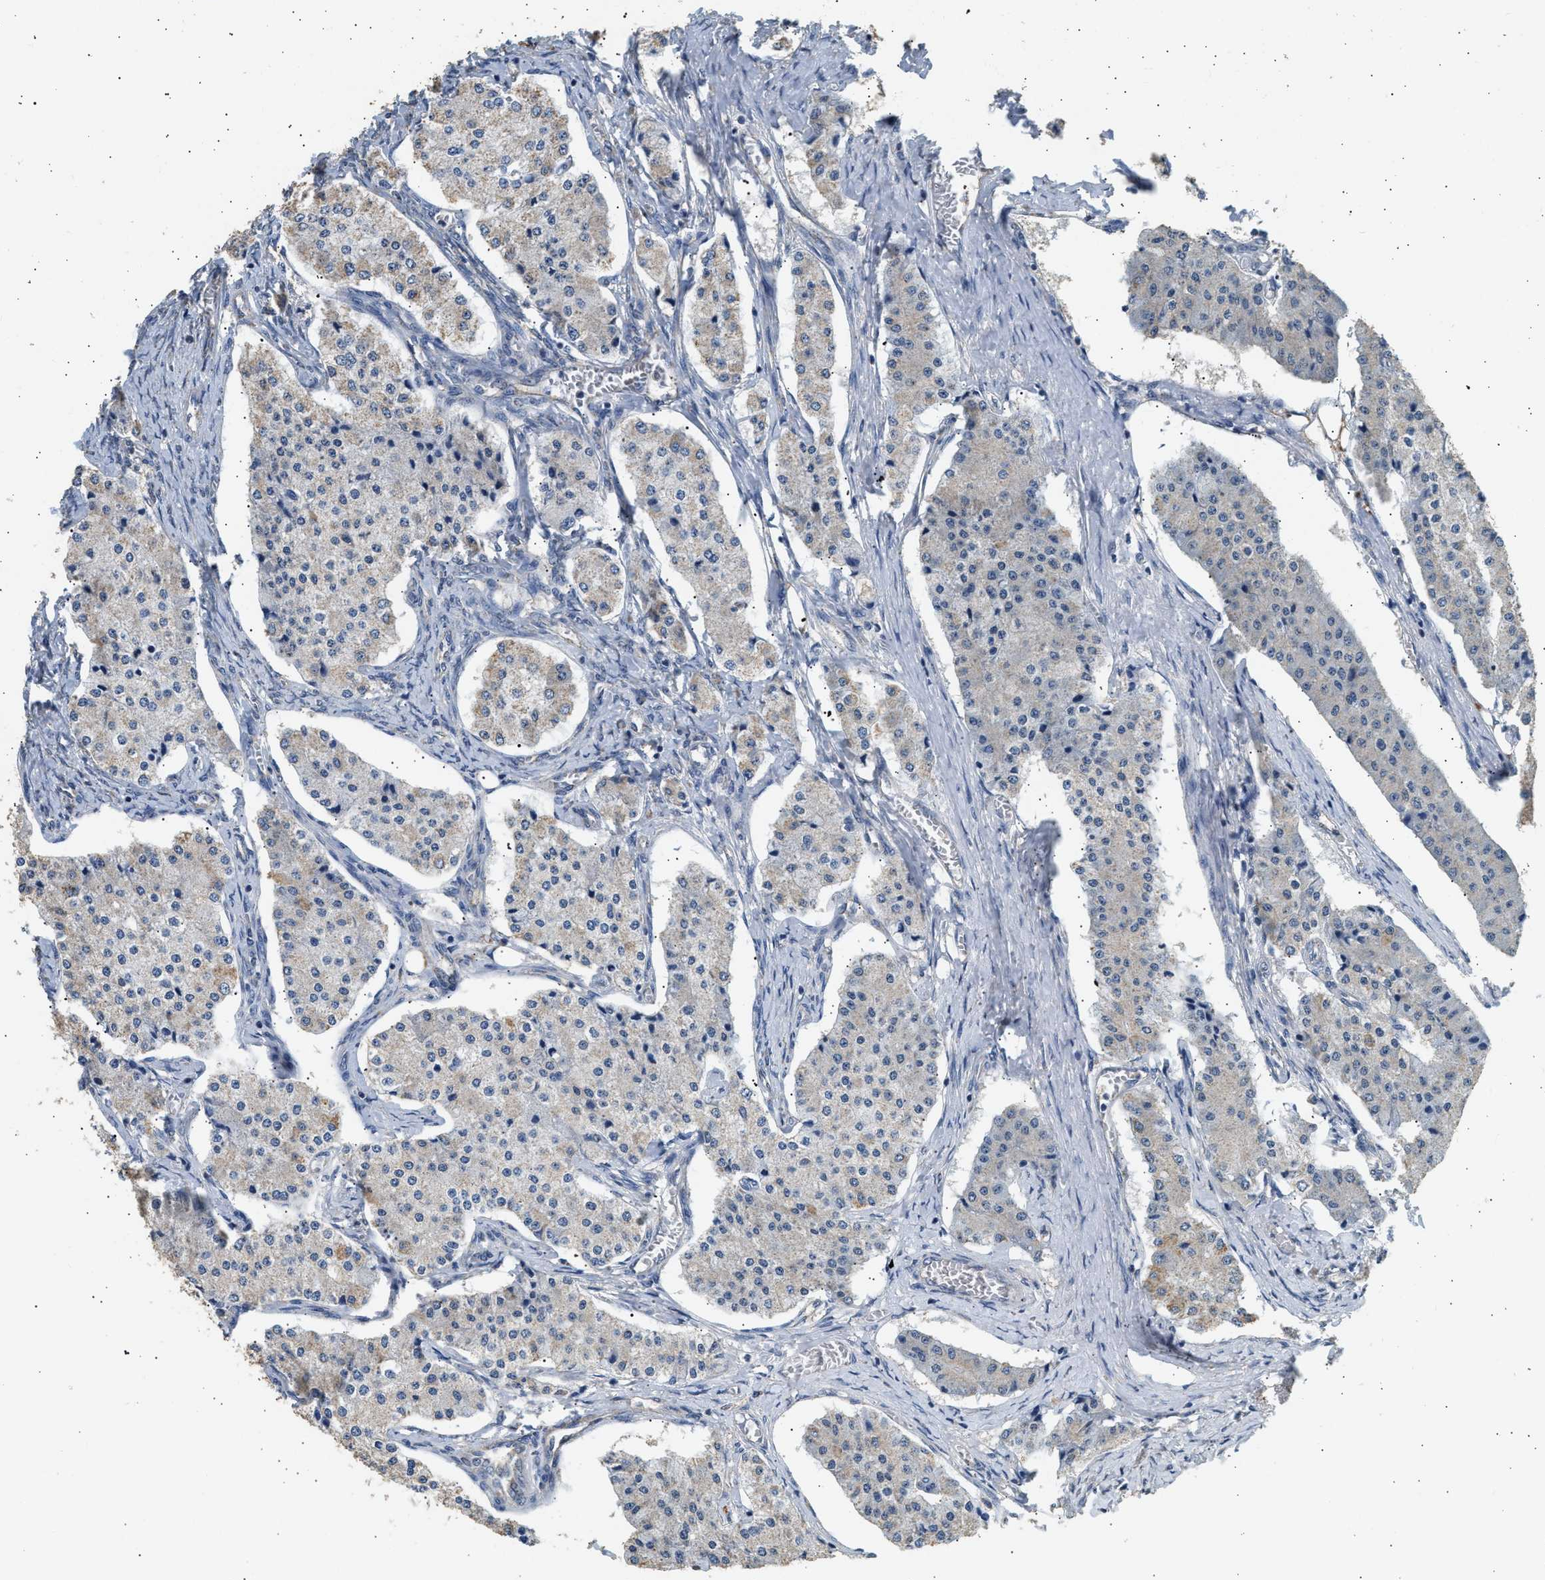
{"staining": {"intensity": "weak", "quantity": "25%-75%", "location": "cytoplasmic/membranous"}, "tissue": "carcinoid", "cell_type": "Tumor cells", "image_type": "cancer", "snomed": [{"axis": "morphology", "description": "Carcinoid, malignant, NOS"}, {"axis": "topography", "description": "Colon"}], "caption": "There is low levels of weak cytoplasmic/membranous staining in tumor cells of carcinoid (malignant), as demonstrated by immunohistochemical staining (brown color).", "gene": "WDR31", "patient": {"sex": "female", "age": 52}}